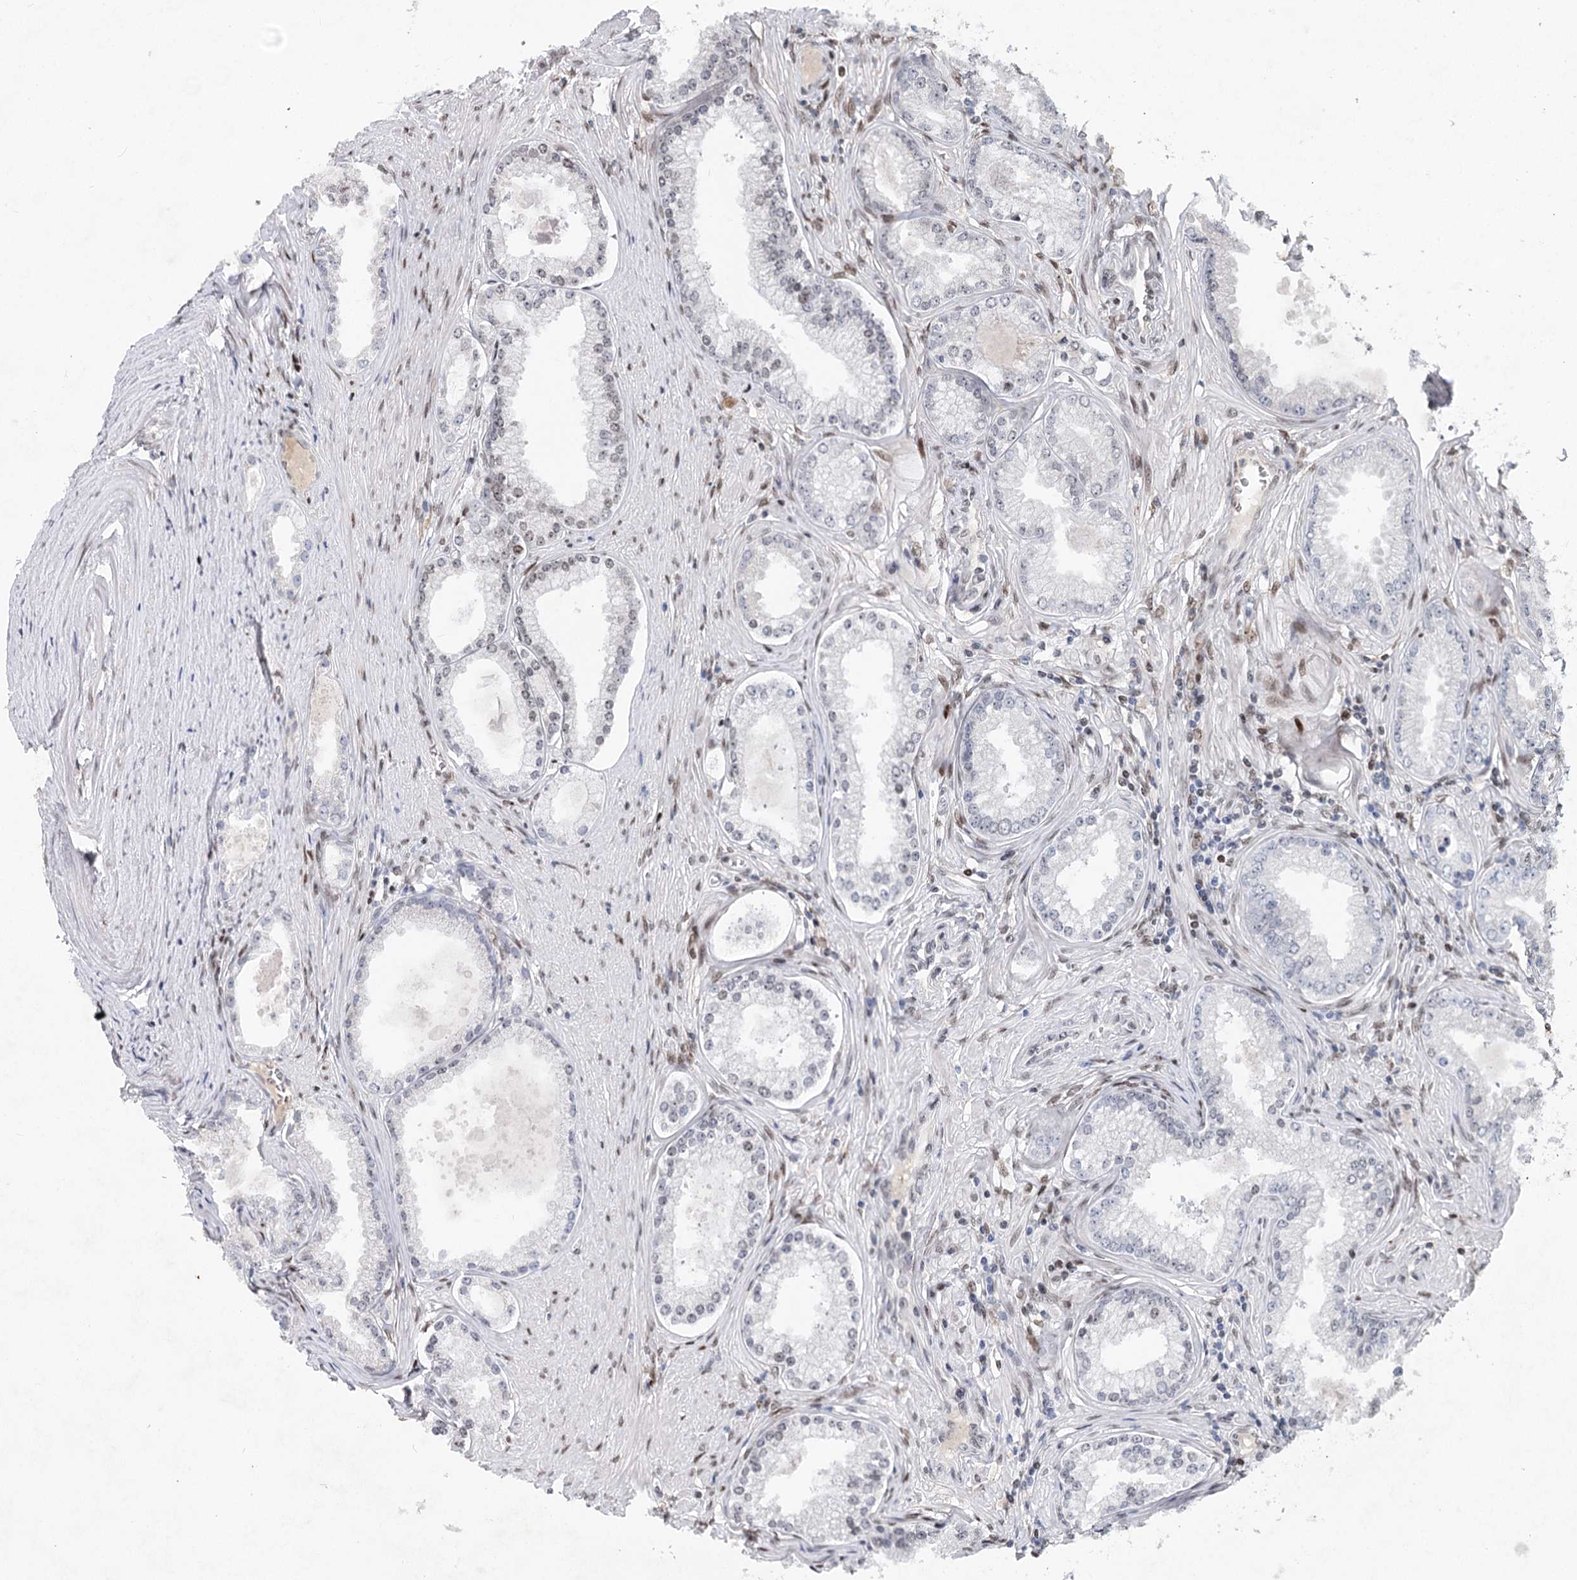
{"staining": {"intensity": "weak", "quantity": "<25%", "location": "nuclear"}, "tissue": "prostate cancer", "cell_type": "Tumor cells", "image_type": "cancer", "snomed": [{"axis": "morphology", "description": "Adenocarcinoma, High grade"}, {"axis": "topography", "description": "Prostate"}], "caption": "High magnification brightfield microscopy of prostate cancer (adenocarcinoma (high-grade)) stained with DAB (brown) and counterstained with hematoxylin (blue): tumor cells show no significant positivity. (Brightfield microscopy of DAB (3,3'-diaminobenzidine) immunohistochemistry at high magnification).", "gene": "FRMD4A", "patient": {"sex": "male", "age": 68}}